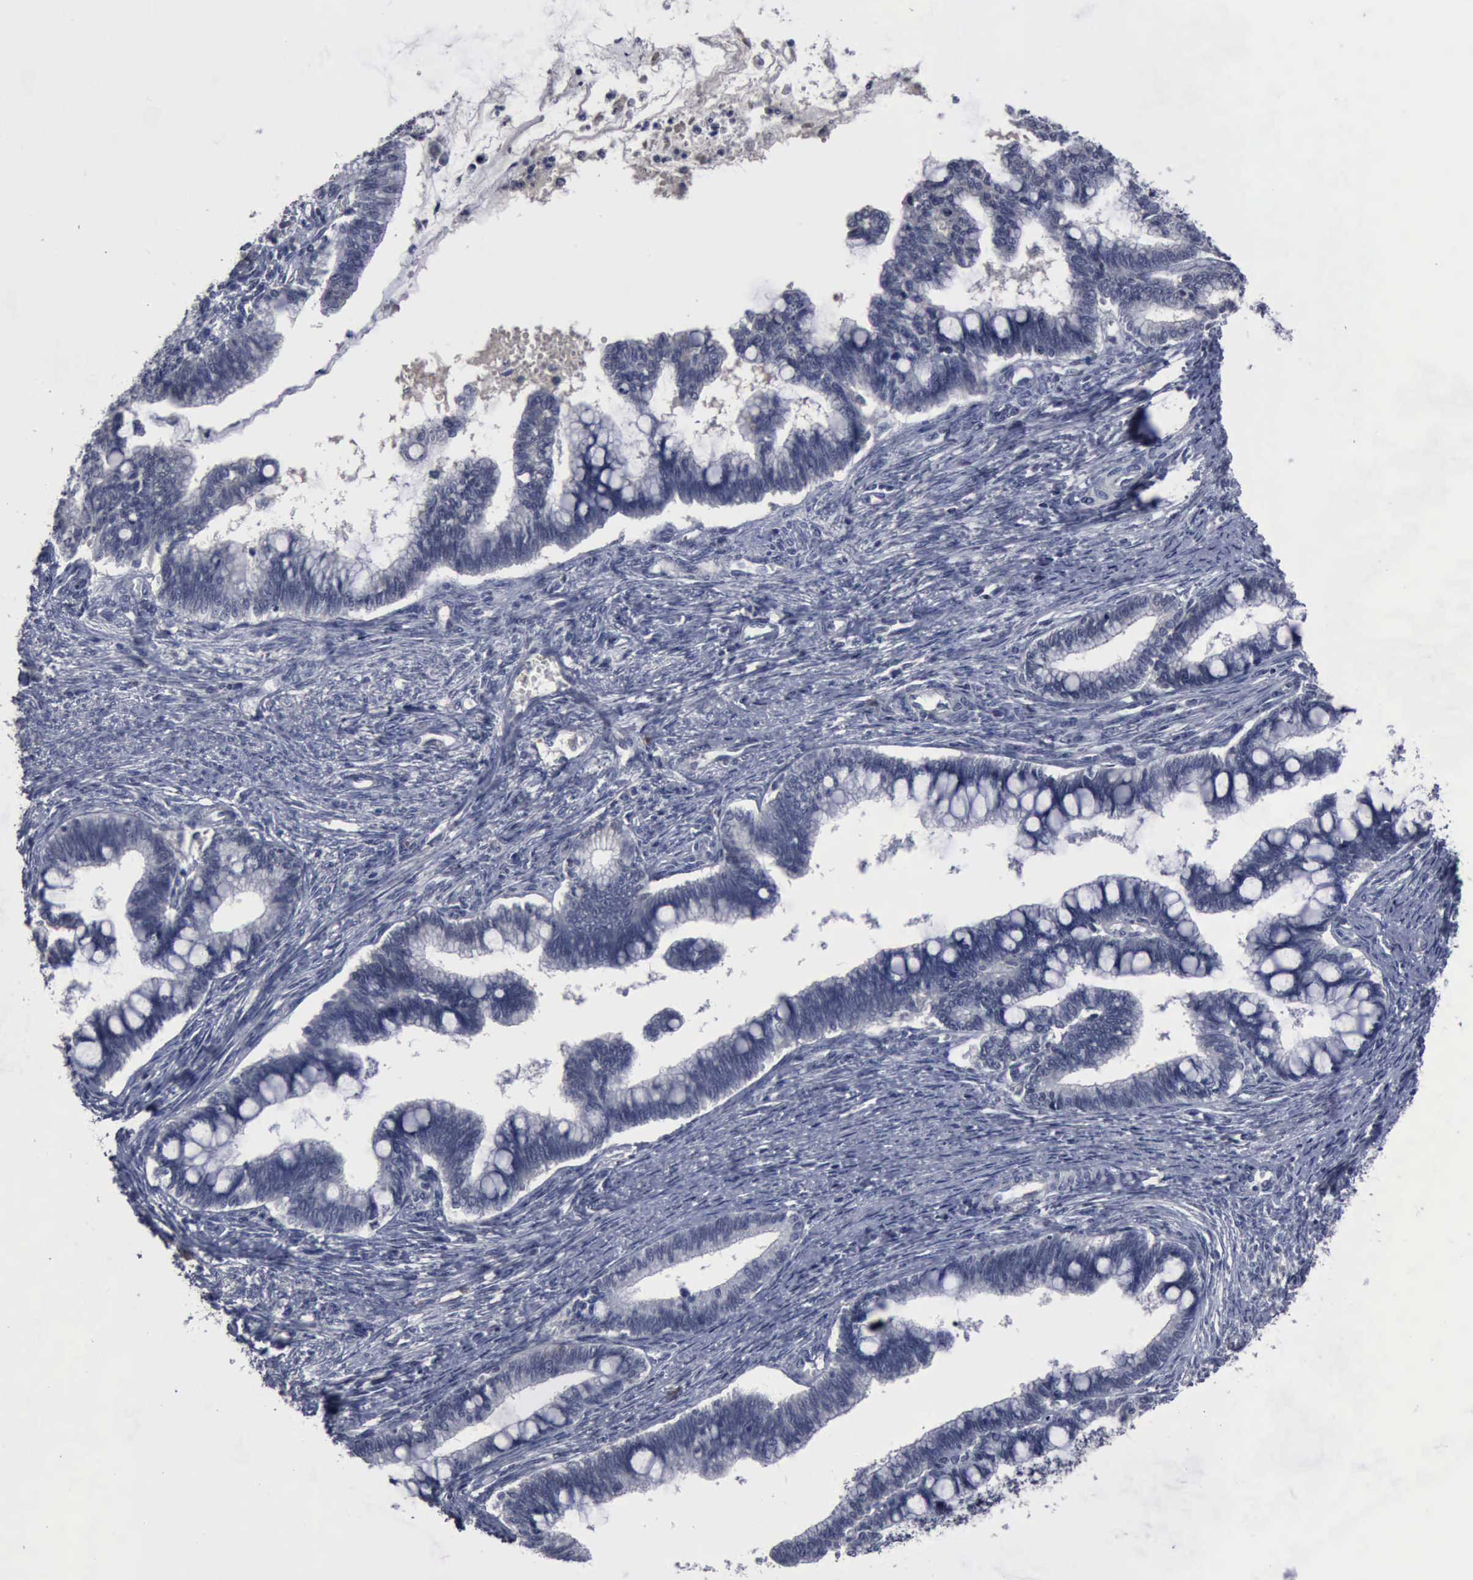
{"staining": {"intensity": "negative", "quantity": "none", "location": "none"}, "tissue": "cervical cancer", "cell_type": "Tumor cells", "image_type": "cancer", "snomed": [{"axis": "morphology", "description": "Adenocarcinoma, NOS"}, {"axis": "topography", "description": "Cervix"}], "caption": "A high-resolution micrograph shows IHC staining of cervical adenocarcinoma, which displays no significant staining in tumor cells.", "gene": "MYO18B", "patient": {"sex": "female", "age": 36}}